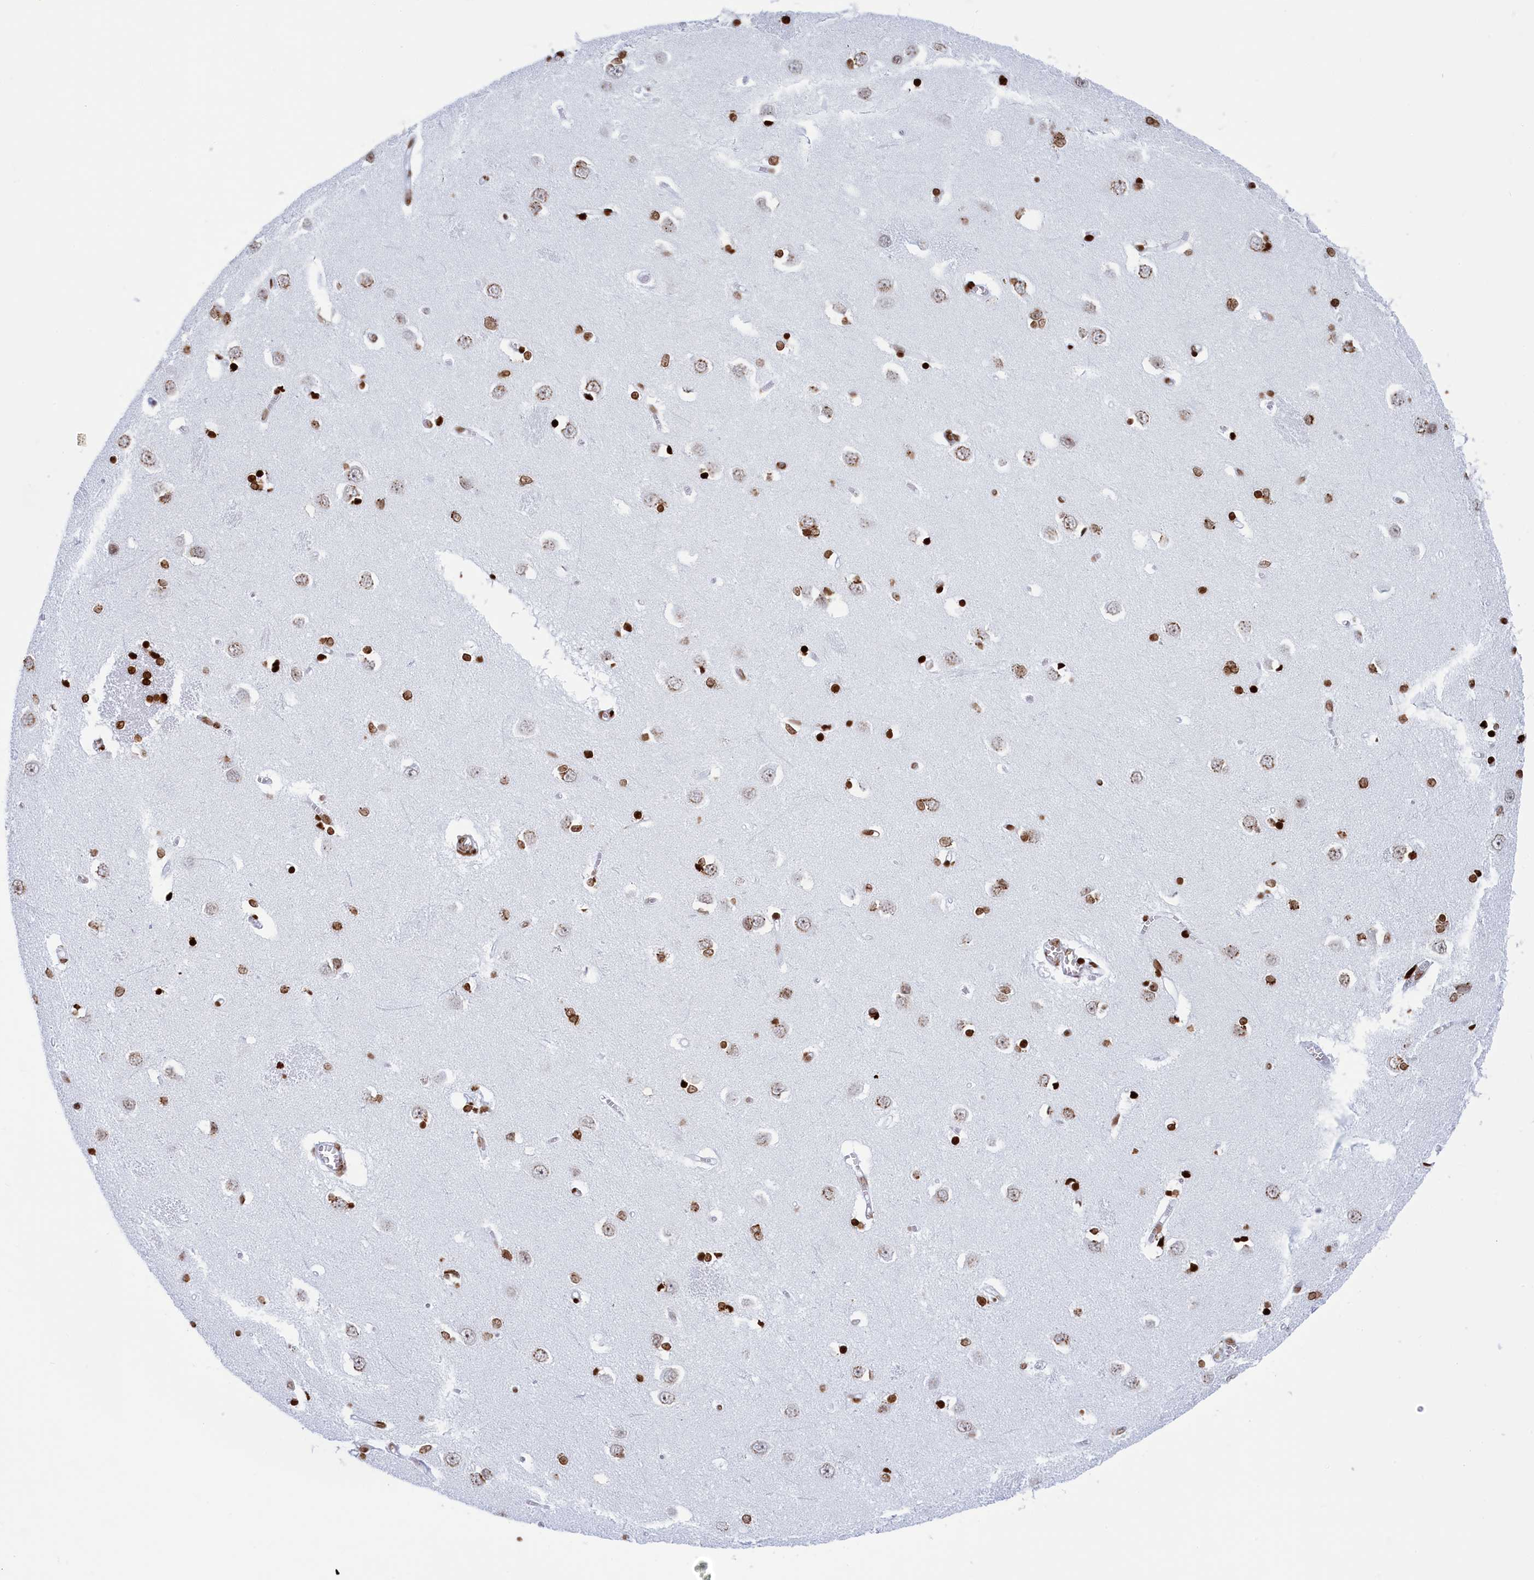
{"staining": {"intensity": "strong", "quantity": ">75%", "location": "nuclear"}, "tissue": "caudate", "cell_type": "Glial cells", "image_type": "normal", "snomed": [{"axis": "morphology", "description": "Normal tissue, NOS"}, {"axis": "topography", "description": "Lateral ventricle wall"}], "caption": "Immunohistochemistry staining of unremarkable caudate, which demonstrates high levels of strong nuclear positivity in approximately >75% of glial cells indicating strong nuclear protein positivity. The staining was performed using DAB (3,3'-diaminobenzidine) (brown) for protein detection and nuclei were counterstained in hematoxylin (blue).", "gene": "APOBEC3A", "patient": {"sex": "male", "age": 37}}